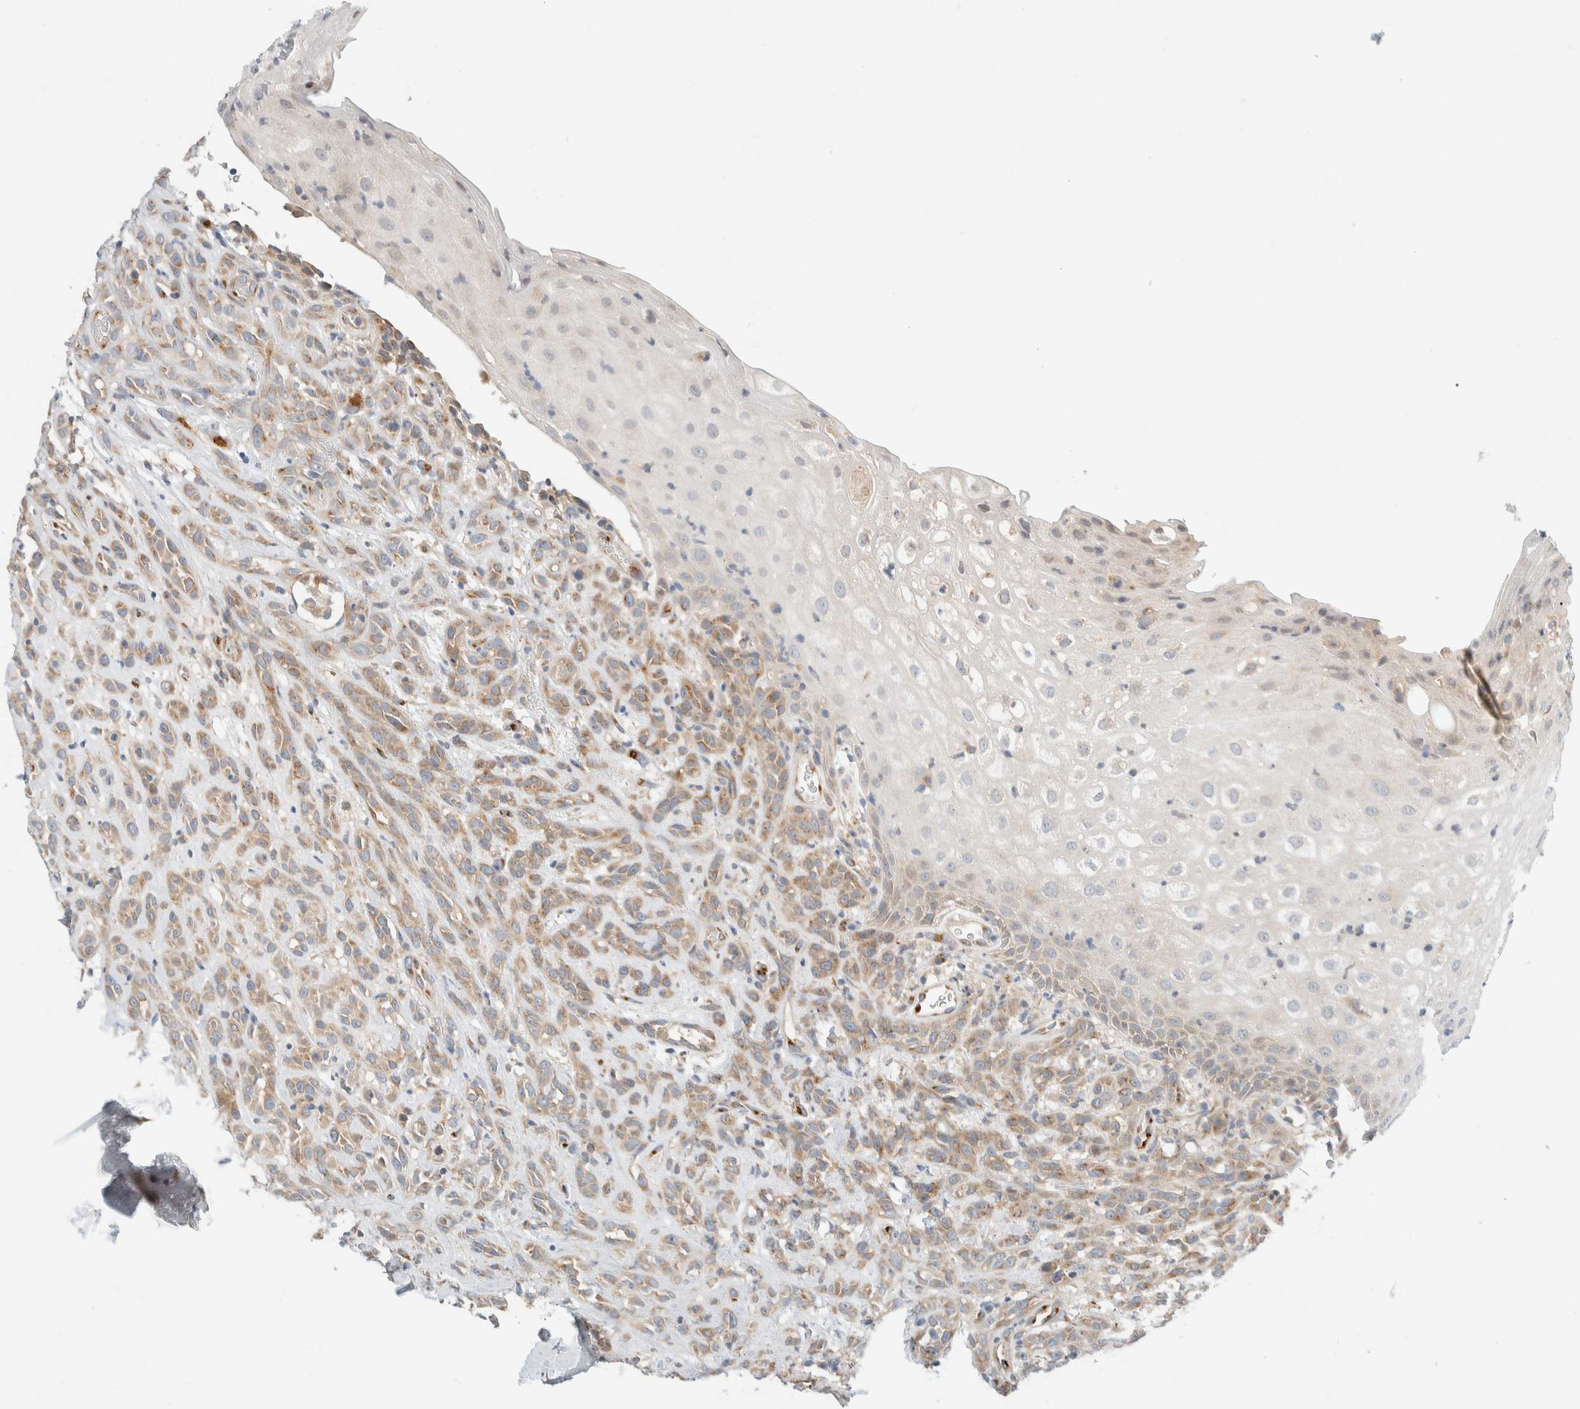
{"staining": {"intensity": "moderate", "quantity": ">75%", "location": "cytoplasmic/membranous"}, "tissue": "head and neck cancer", "cell_type": "Tumor cells", "image_type": "cancer", "snomed": [{"axis": "morphology", "description": "Normal tissue, NOS"}, {"axis": "morphology", "description": "Squamous cell carcinoma, NOS"}, {"axis": "topography", "description": "Cartilage tissue"}, {"axis": "topography", "description": "Head-Neck"}], "caption": "Immunohistochemical staining of squamous cell carcinoma (head and neck) reveals medium levels of moderate cytoplasmic/membranous staining in about >75% of tumor cells.", "gene": "TMEM184B", "patient": {"sex": "male", "age": 62}}